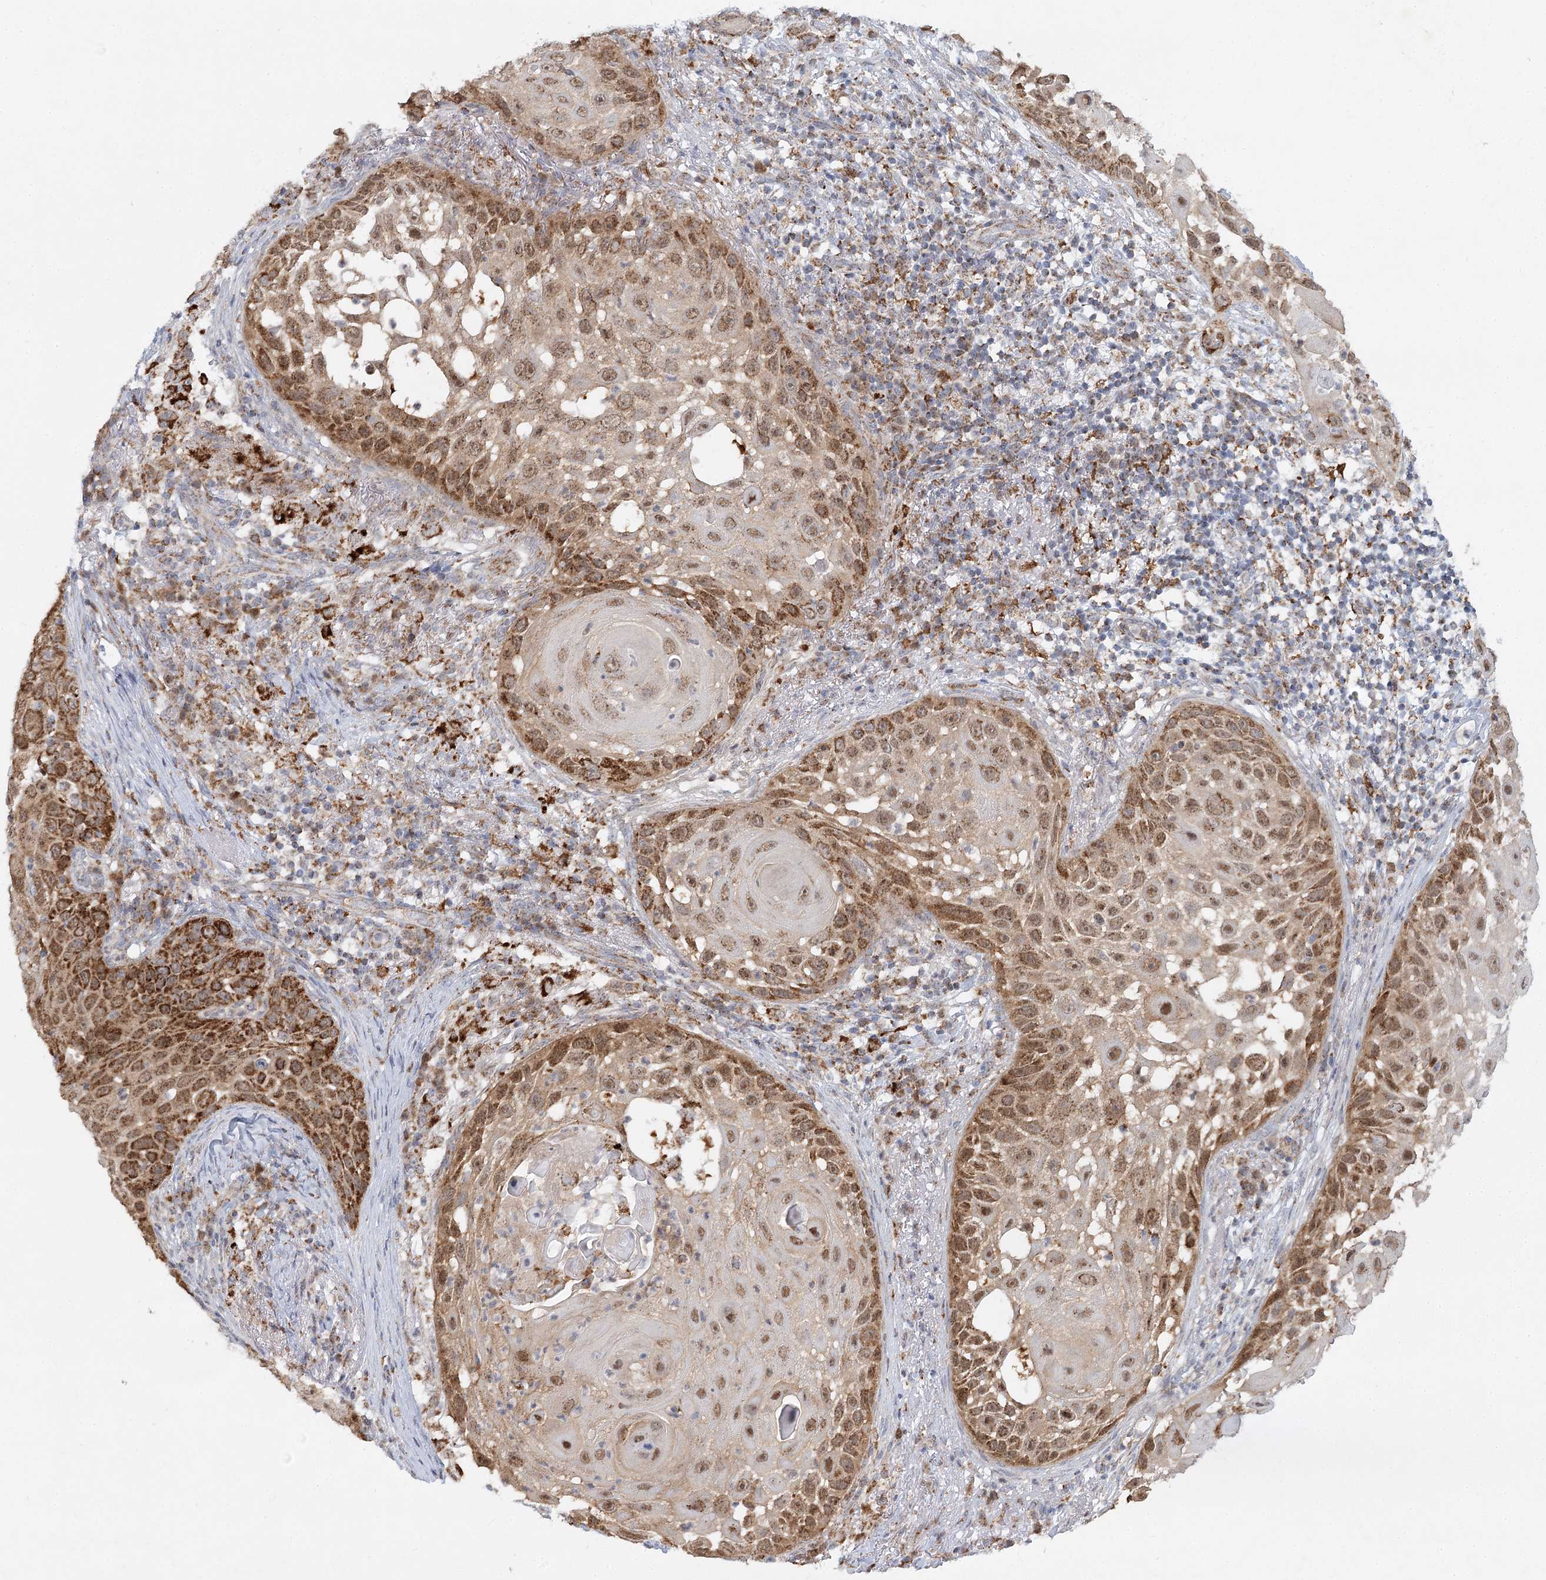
{"staining": {"intensity": "strong", "quantity": "25%-75%", "location": "cytoplasmic/membranous"}, "tissue": "skin cancer", "cell_type": "Tumor cells", "image_type": "cancer", "snomed": [{"axis": "morphology", "description": "Squamous cell carcinoma, NOS"}, {"axis": "topography", "description": "Skin"}], "caption": "IHC staining of skin cancer (squamous cell carcinoma), which exhibits high levels of strong cytoplasmic/membranous positivity in about 25%-75% of tumor cells indicating strong cytoplasmic/membranous protein expression. The staining was performed using DAB (3,3'-diaminobenzidine) (brown) for protein detection and nuclei were counterstained in hematoxylin (blue).", "gene": "TAS1R1", "patient": {"sex": "female", "age": 44}}